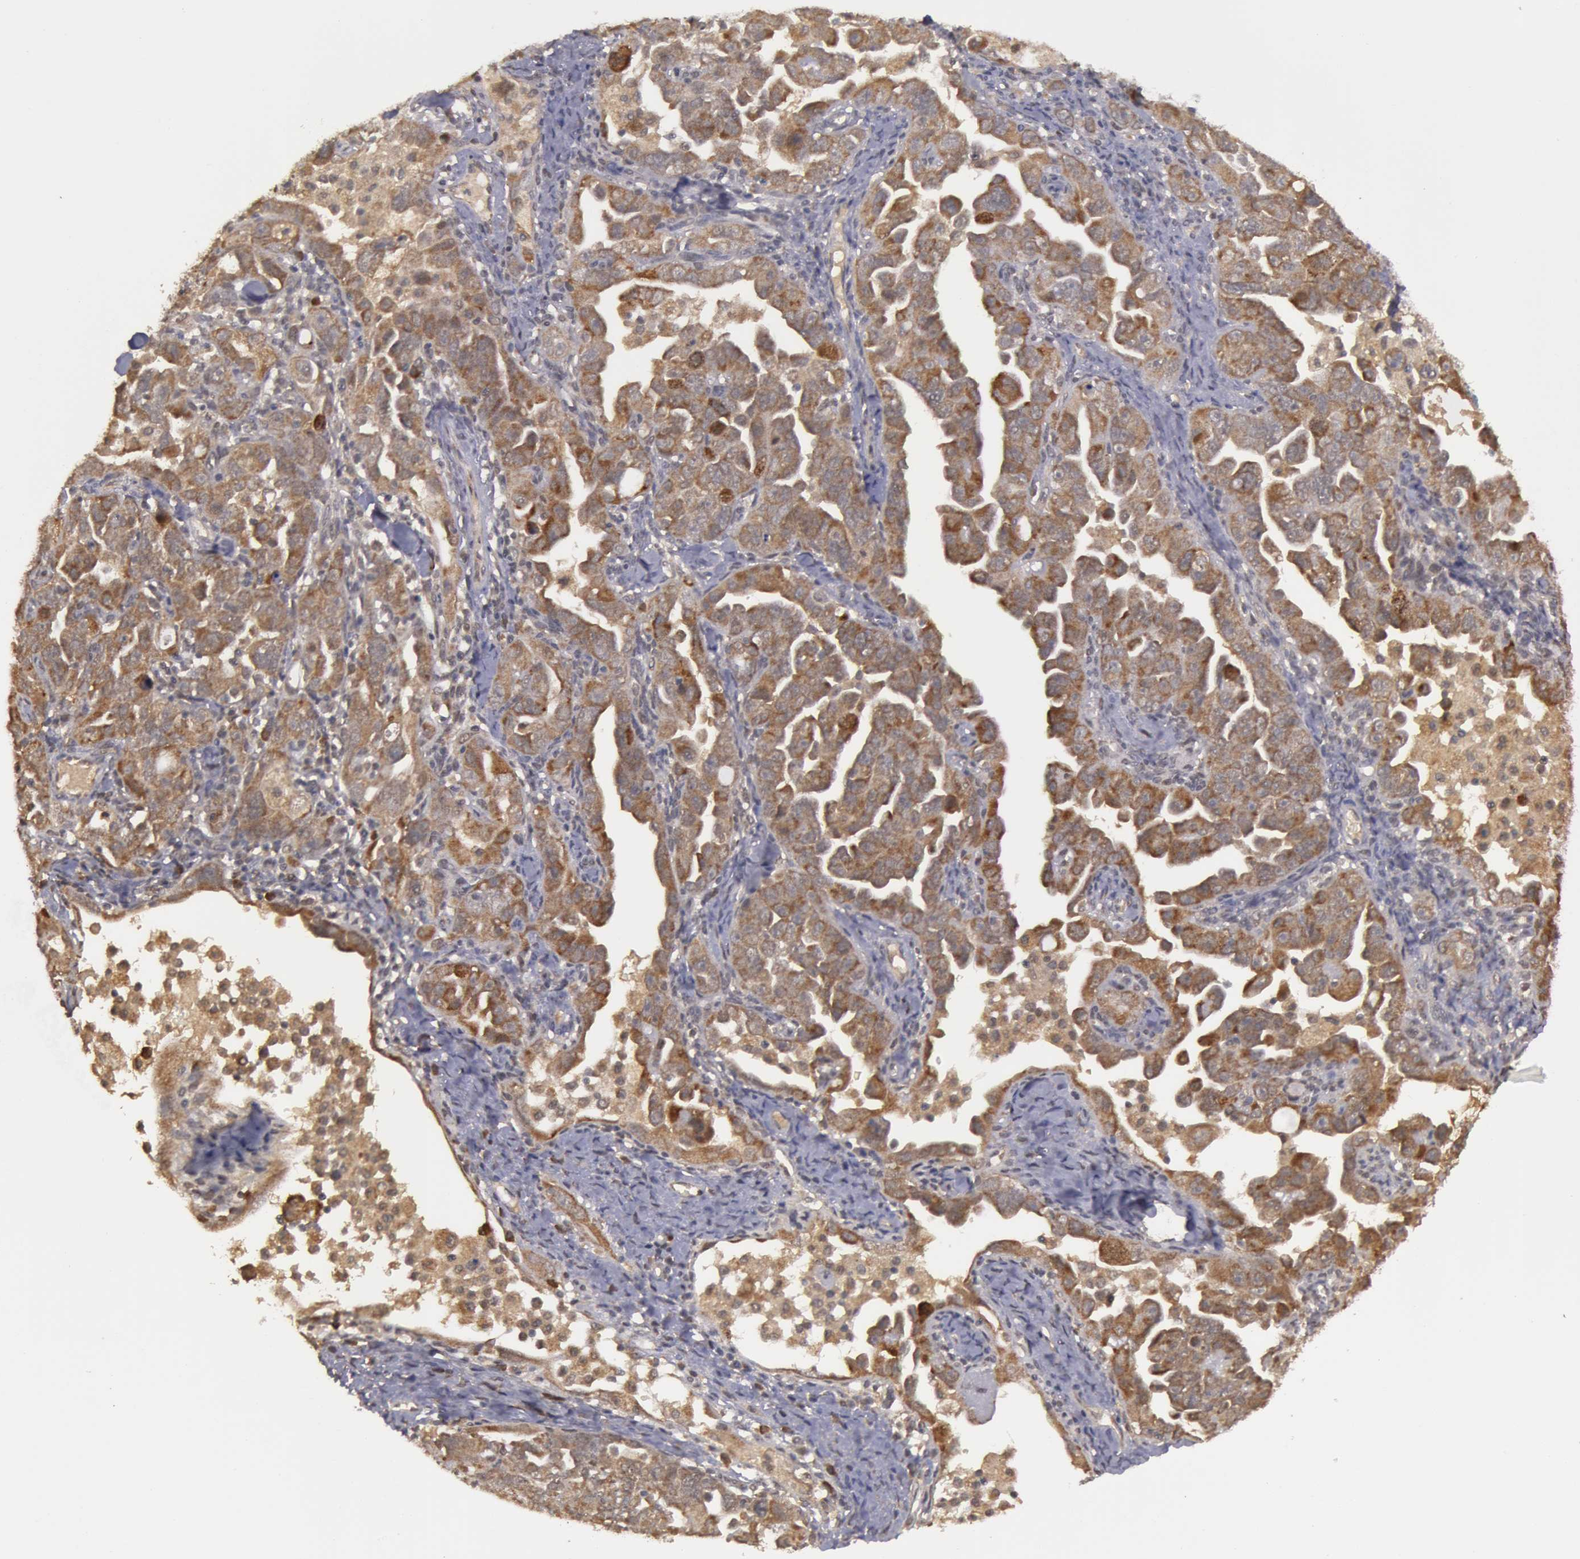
{"staining": {"intensity": "strong", "quantity": ">75%", "location": "cytoplasmic/membranous"}, "tissue": "ovarian cancer", "cell_type": "Tumor cells", "image_type": "cancer", "snomed": [{"axis": "morphology", "description": "Cystadenocarcinoma, serous, NOS"}, {"axis": "topography", "description": "Ovary"}], "caption": "Ovarian serous cystadenocarcinoma stained with IHC reveals strong cytoplasmic/membranous positivity in about >75% of tumor cells. (Brightfield microscopy of DAB IHC at high magnification).", "gene": "GLIS1", "patient": {"sex": "female", "age": 66}}